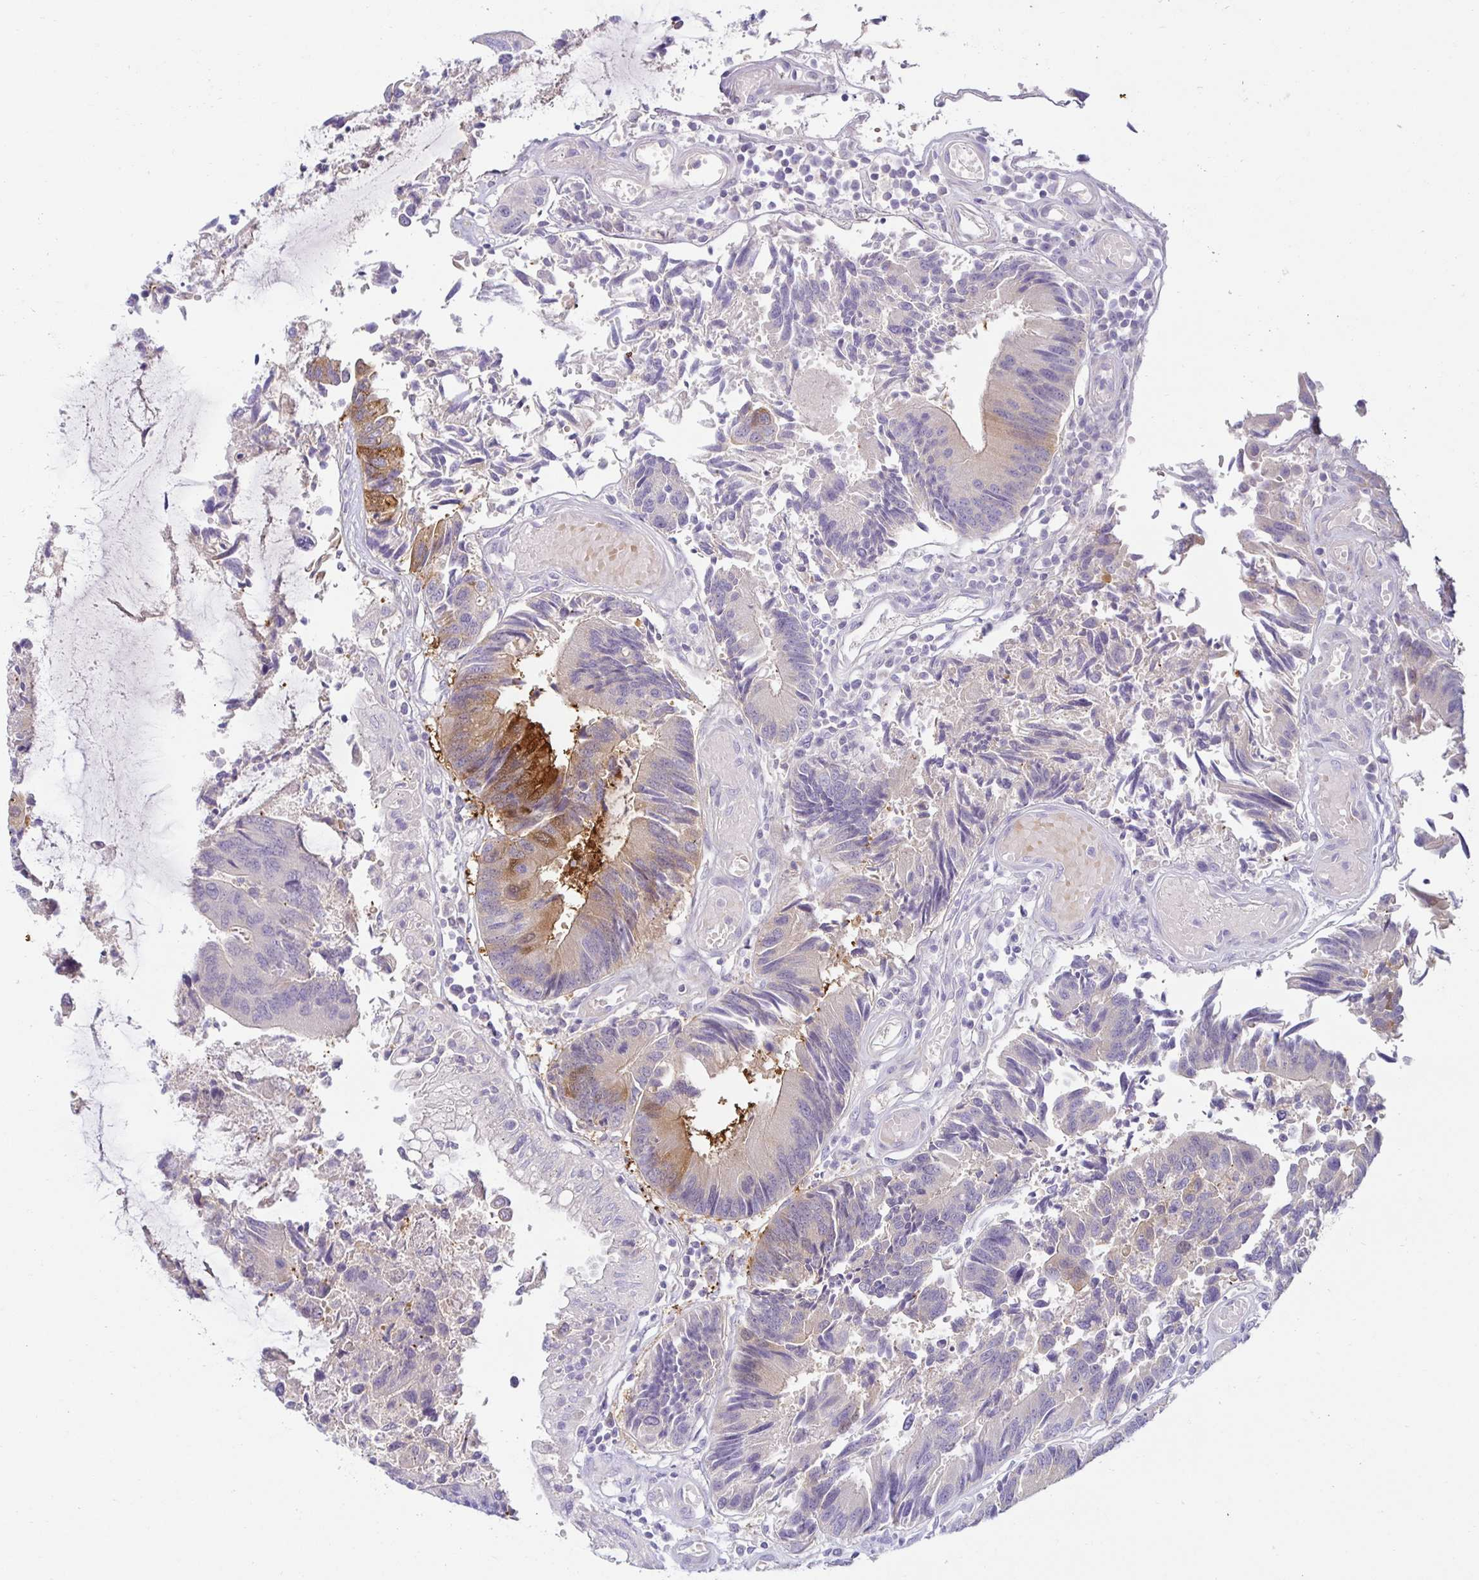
{"staining": {"intensity": "moderate", "quantity": "<25%", "location": "cytoplasmic/membranous"}, "tissue": "colorectal cancer", "cell_type": "Tumor cells", "image_type": "cancer", "snomed": [{"axis": "morphology", "description": "Adenocarcinoma, NOS"}, {"axis": "topography", "description": "Colon"}], "caption": "A histopathology image showing moderate cytoplasmic/membranous staining in approximately <25% of tumor cells in adenocarcinoma (colorectal), as visualized by brown immunohistochemical staining.", "gene": "MON2", "patient": {"sex": "female", "age": 67}}